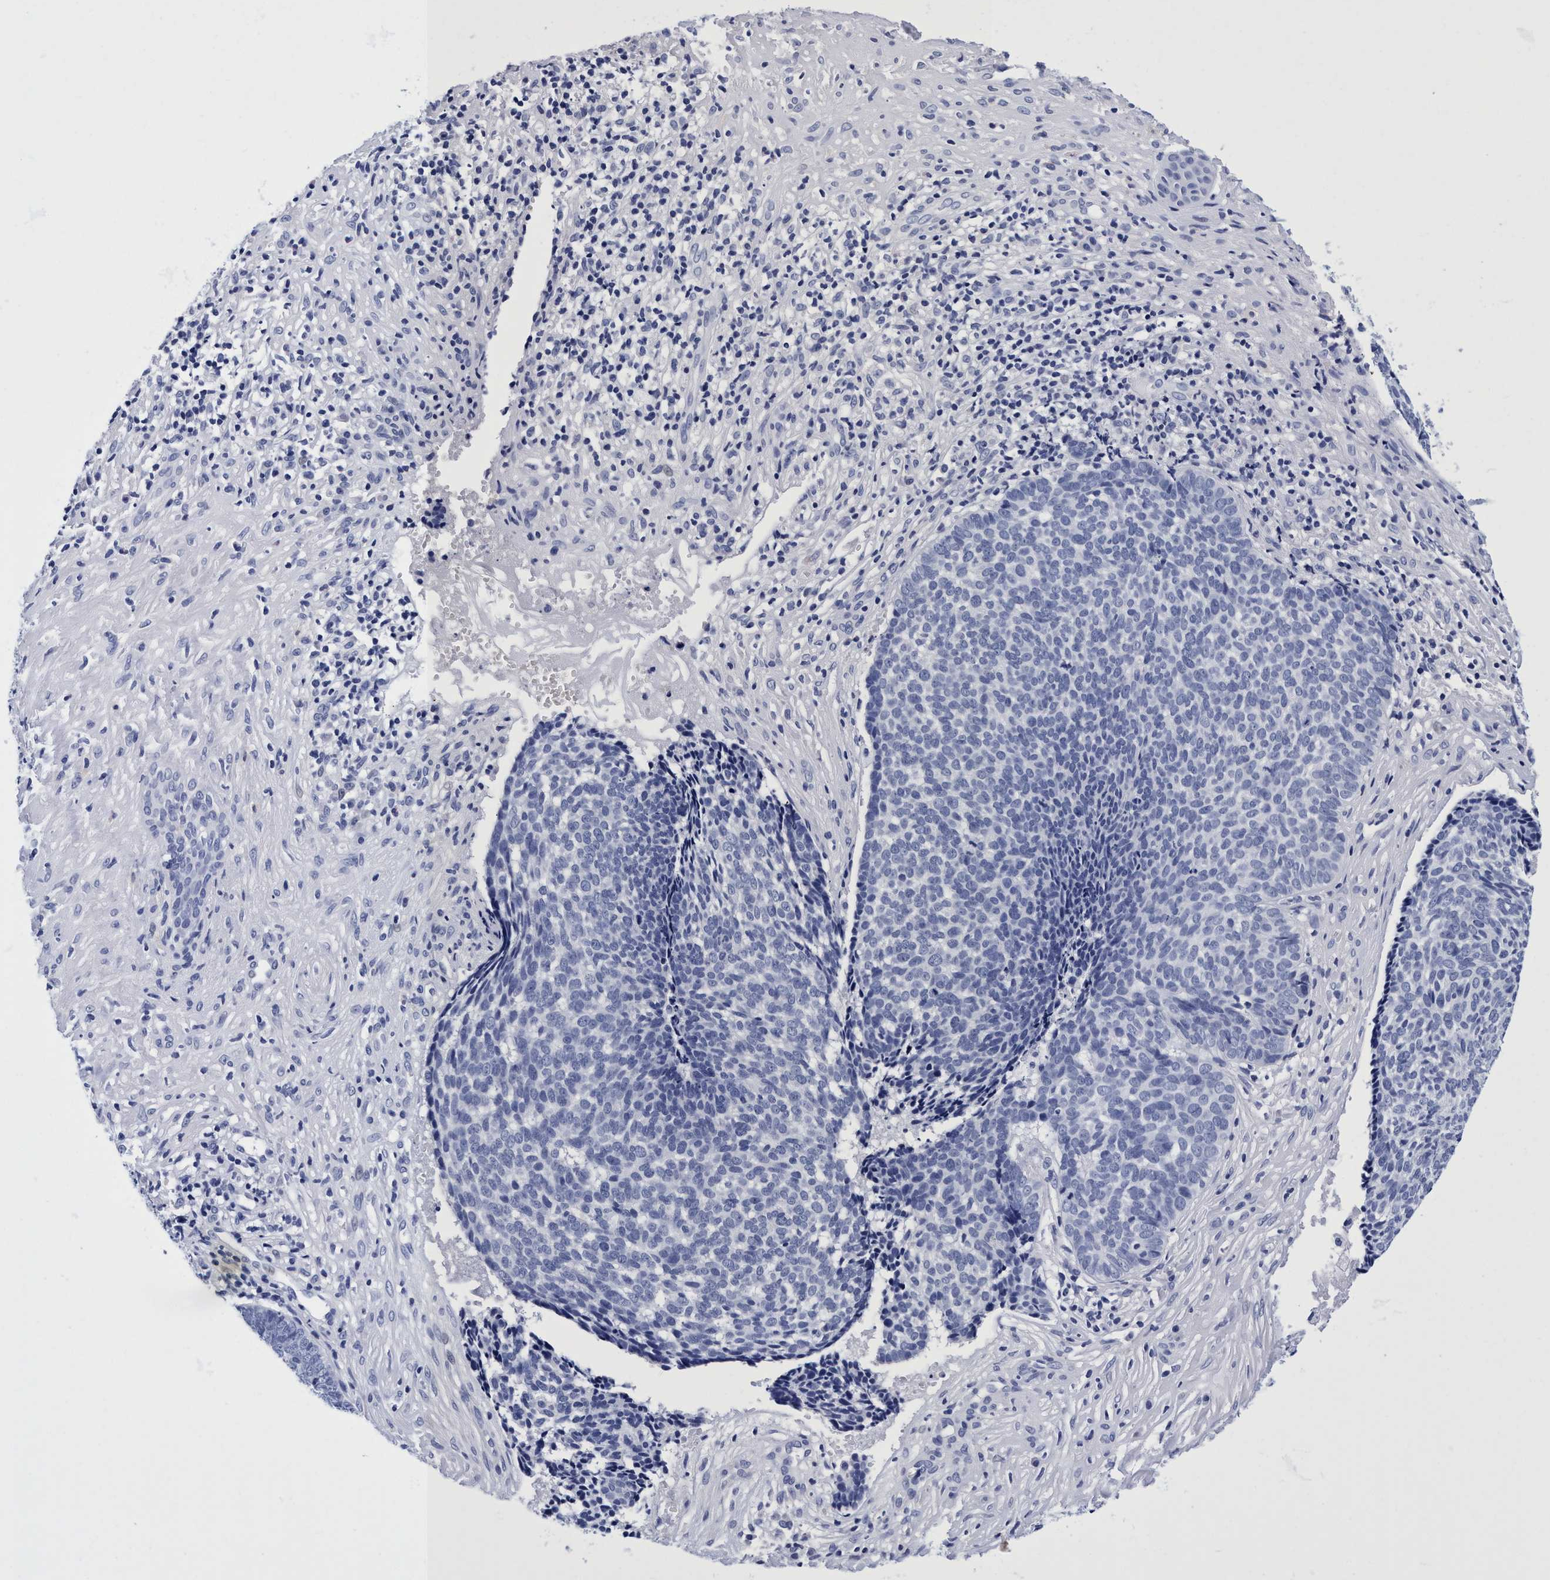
{"staining": {"intensity": "negative", "quantity": "none", "location": "none"}, "tissue": "skin cancer", "cell_type": "Tumor cells", "image_type": "cancer", "snomed": [{"axis": "morphology", "description": "Basal cell carcinoma"}, {"axis": "topography", "description": "Skin"}], "caption": "Immunohistochemistry image of skin basal cell carcinoma stained for a protein (brown), which displays no staining in tumor cells.", "gene": "PLPPR1", "patient": {"sex": "male", "age": 84}}